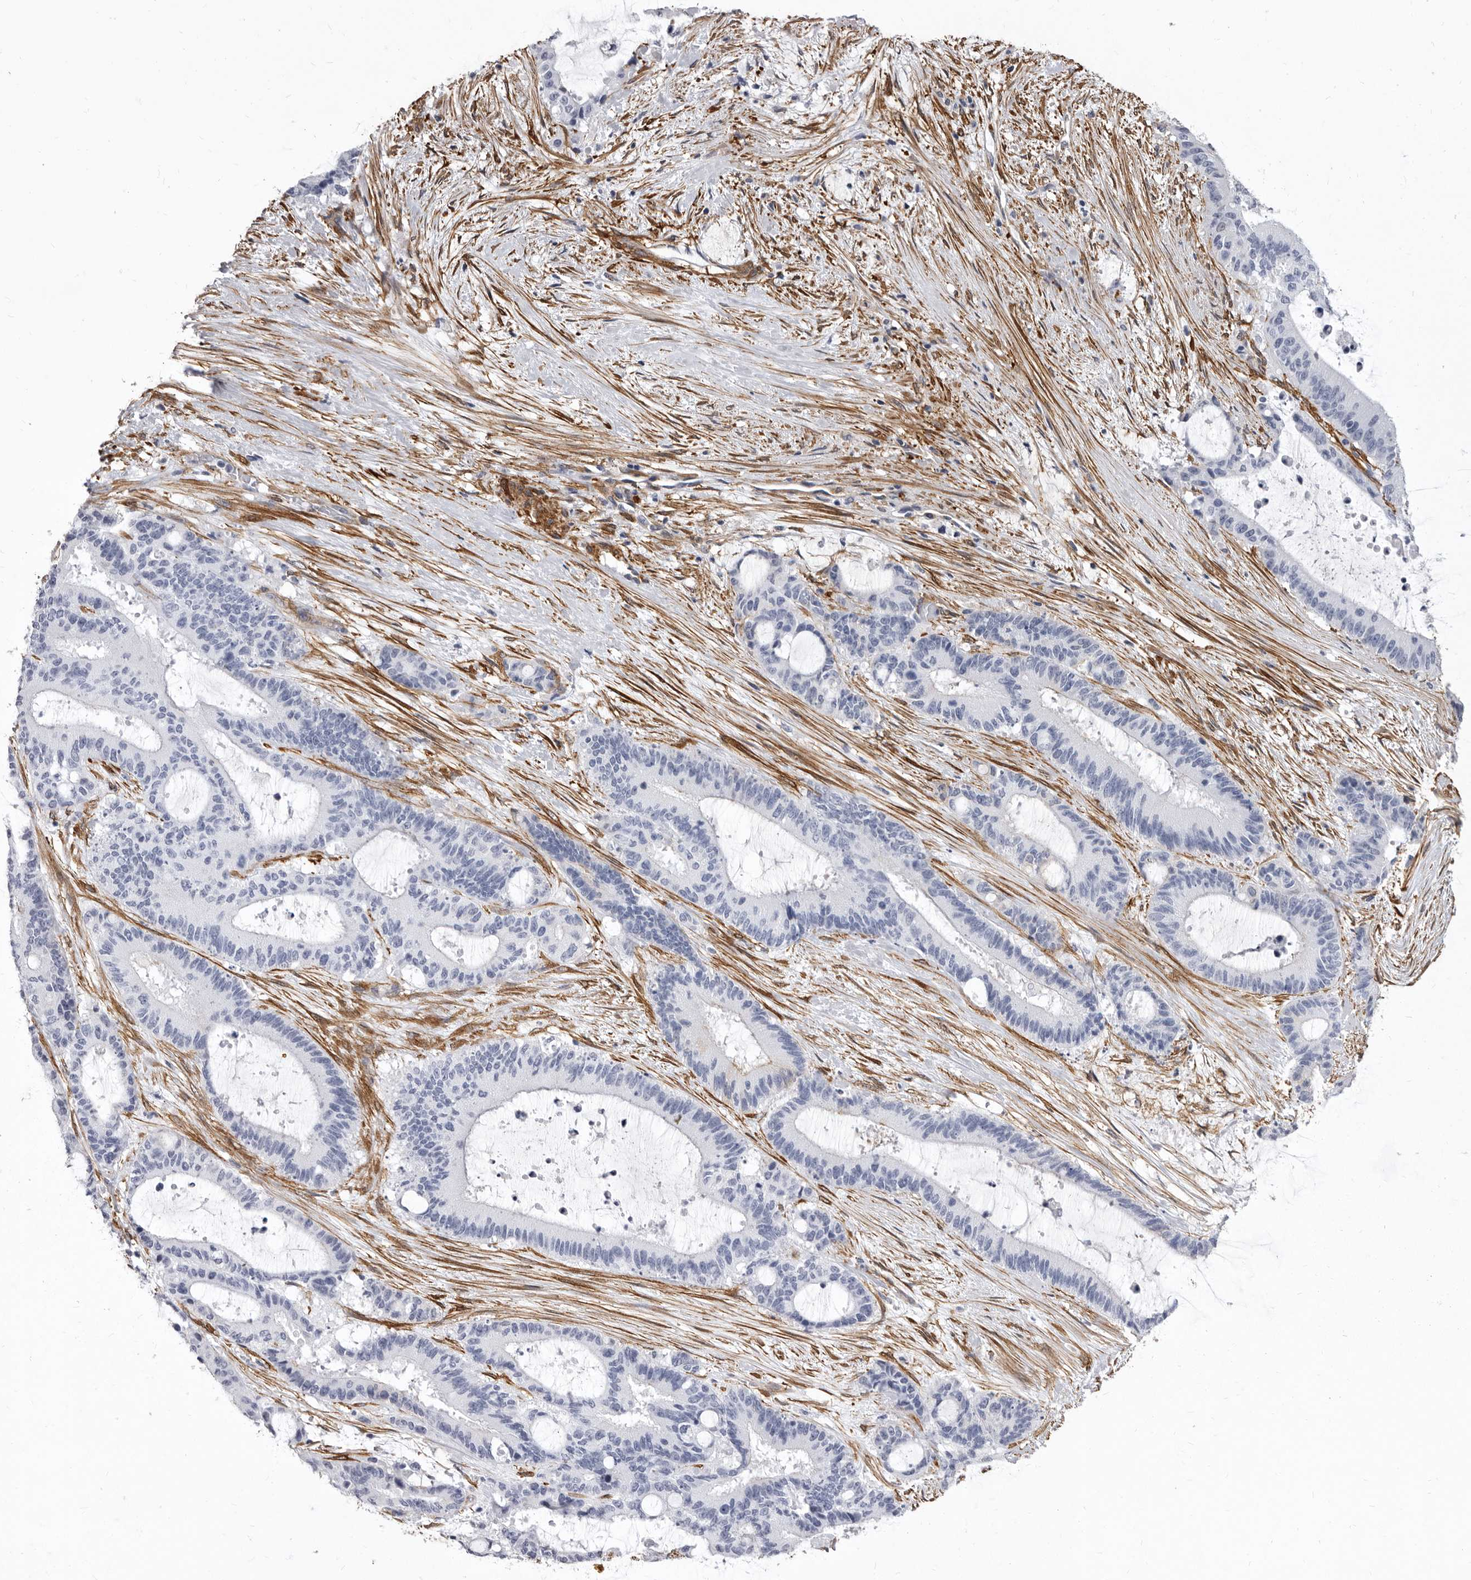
{"staining": {"intensity": "negative", "quantity": "none", "location": "none"}, "tissue": "liver cancer", "cell_type": "Tumor cells", "image_type": "cancer", "snomed": [{"axis": "morphology", "description": "Normal tissue, NOS"}, {"axis": "morphology", "description": "Cholangiocarcinoma"}, {"axis": "topography", "description": "Liver"}, {"axis": "topography", "description": "Peripheral nerve tissue"}], "caption": "Tumor cells show no significant protein expression in liver cancer.", "gene": "ENAH", "patient": {"sex": "female", "age": 73}}